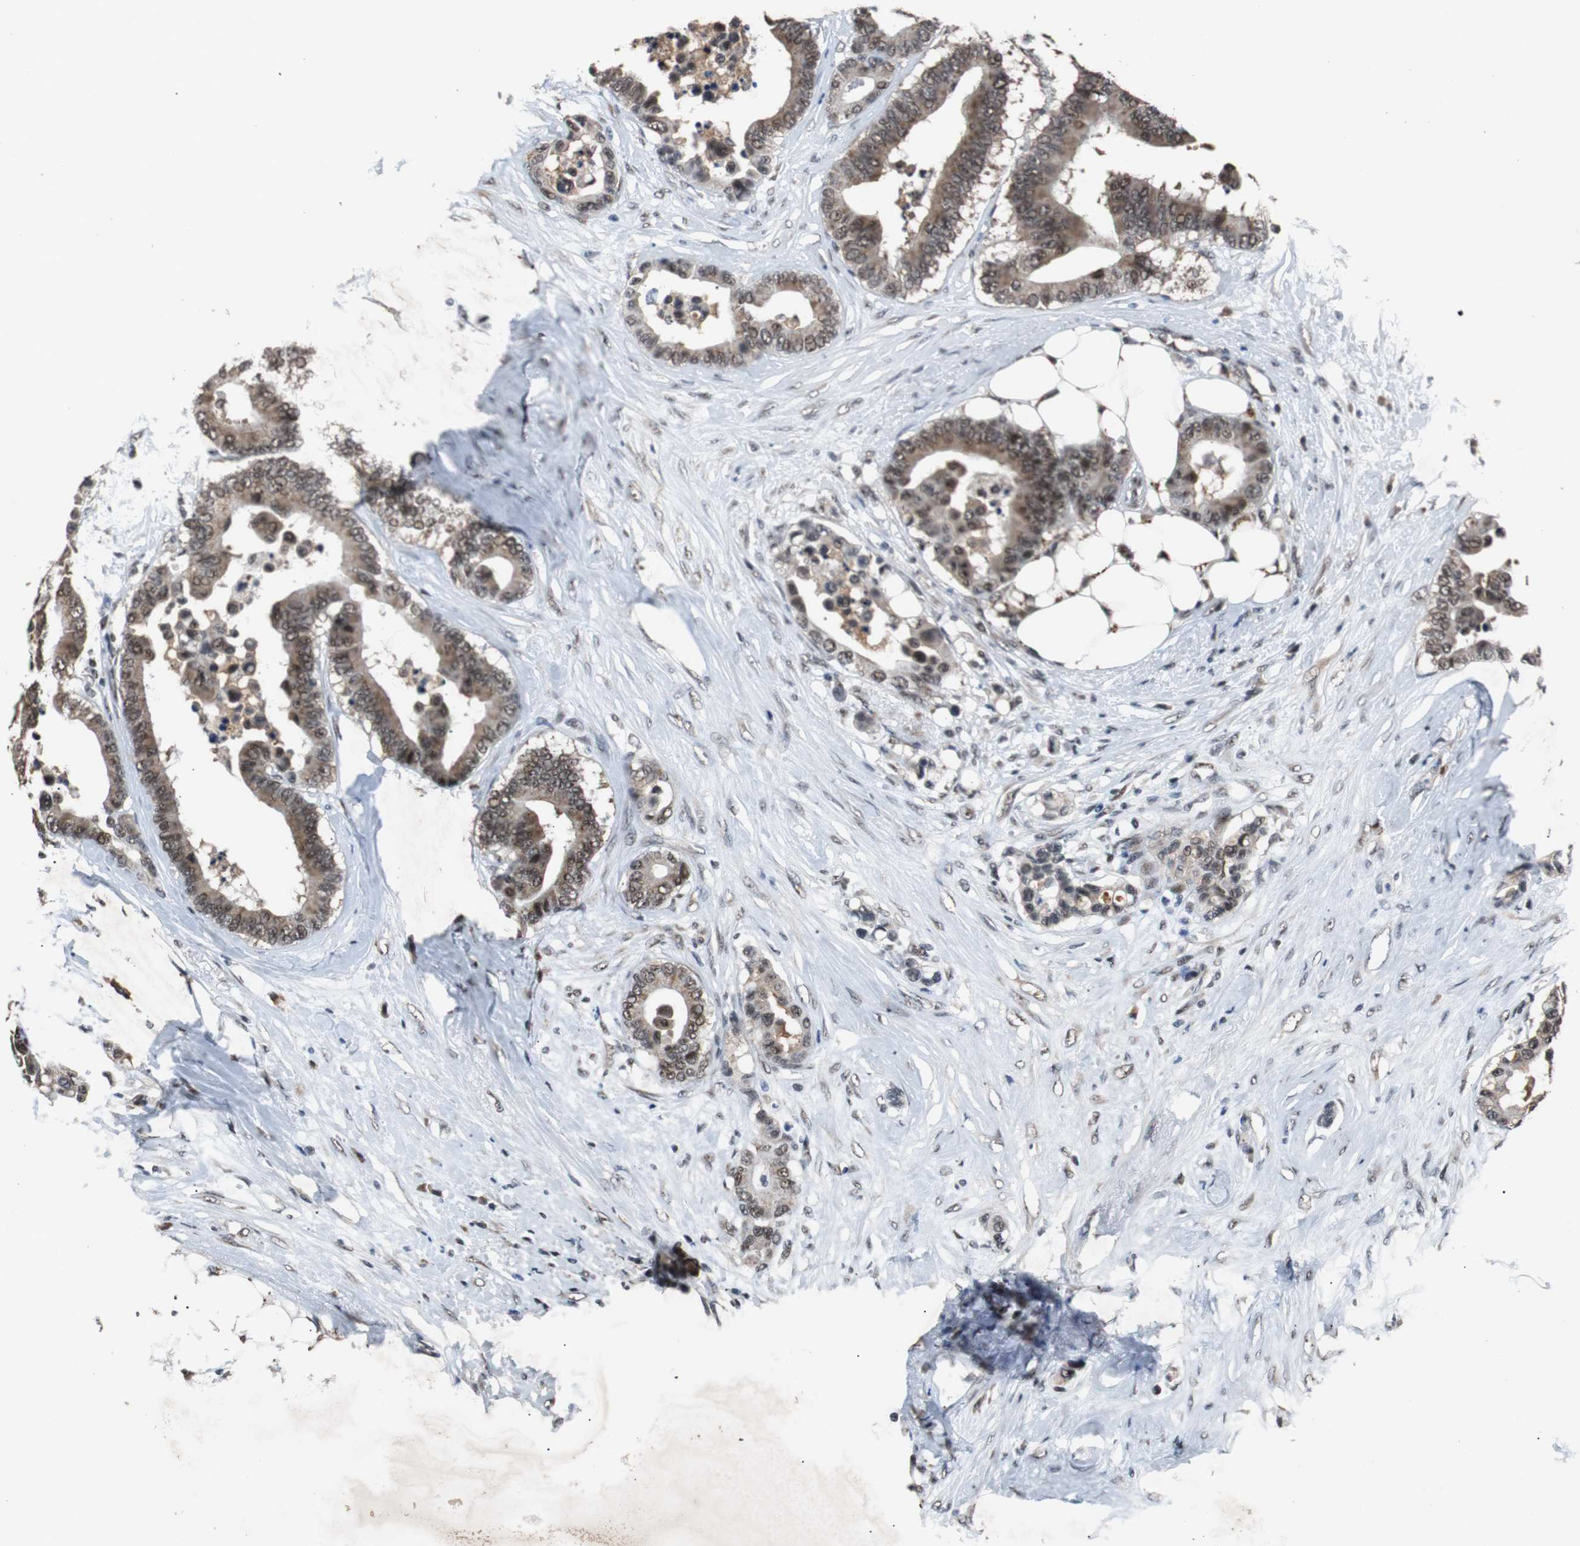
{"staining": {"intensity": "moderate", "quantity": ">75%", "location": "cytoplasmic/membranous,nuclear"}, "tissue": "colorectal cancer", "cell_type": "Tumor cells", "image_type": "cancer", "snomed": [{"axis": "morphology", "description": "Adenocarcinoma, NOS"}, {"axis": "topography", "description": "Colon"}], "caption": "About >75% of tumor cells in human colorectal cancer reveal moderate cytoplasmic/membranous and nuclear protein staining as visualized by brown immunohistochemical staining.", "gene": "USP28", "patient": {"sex": "male", "age": 82}}